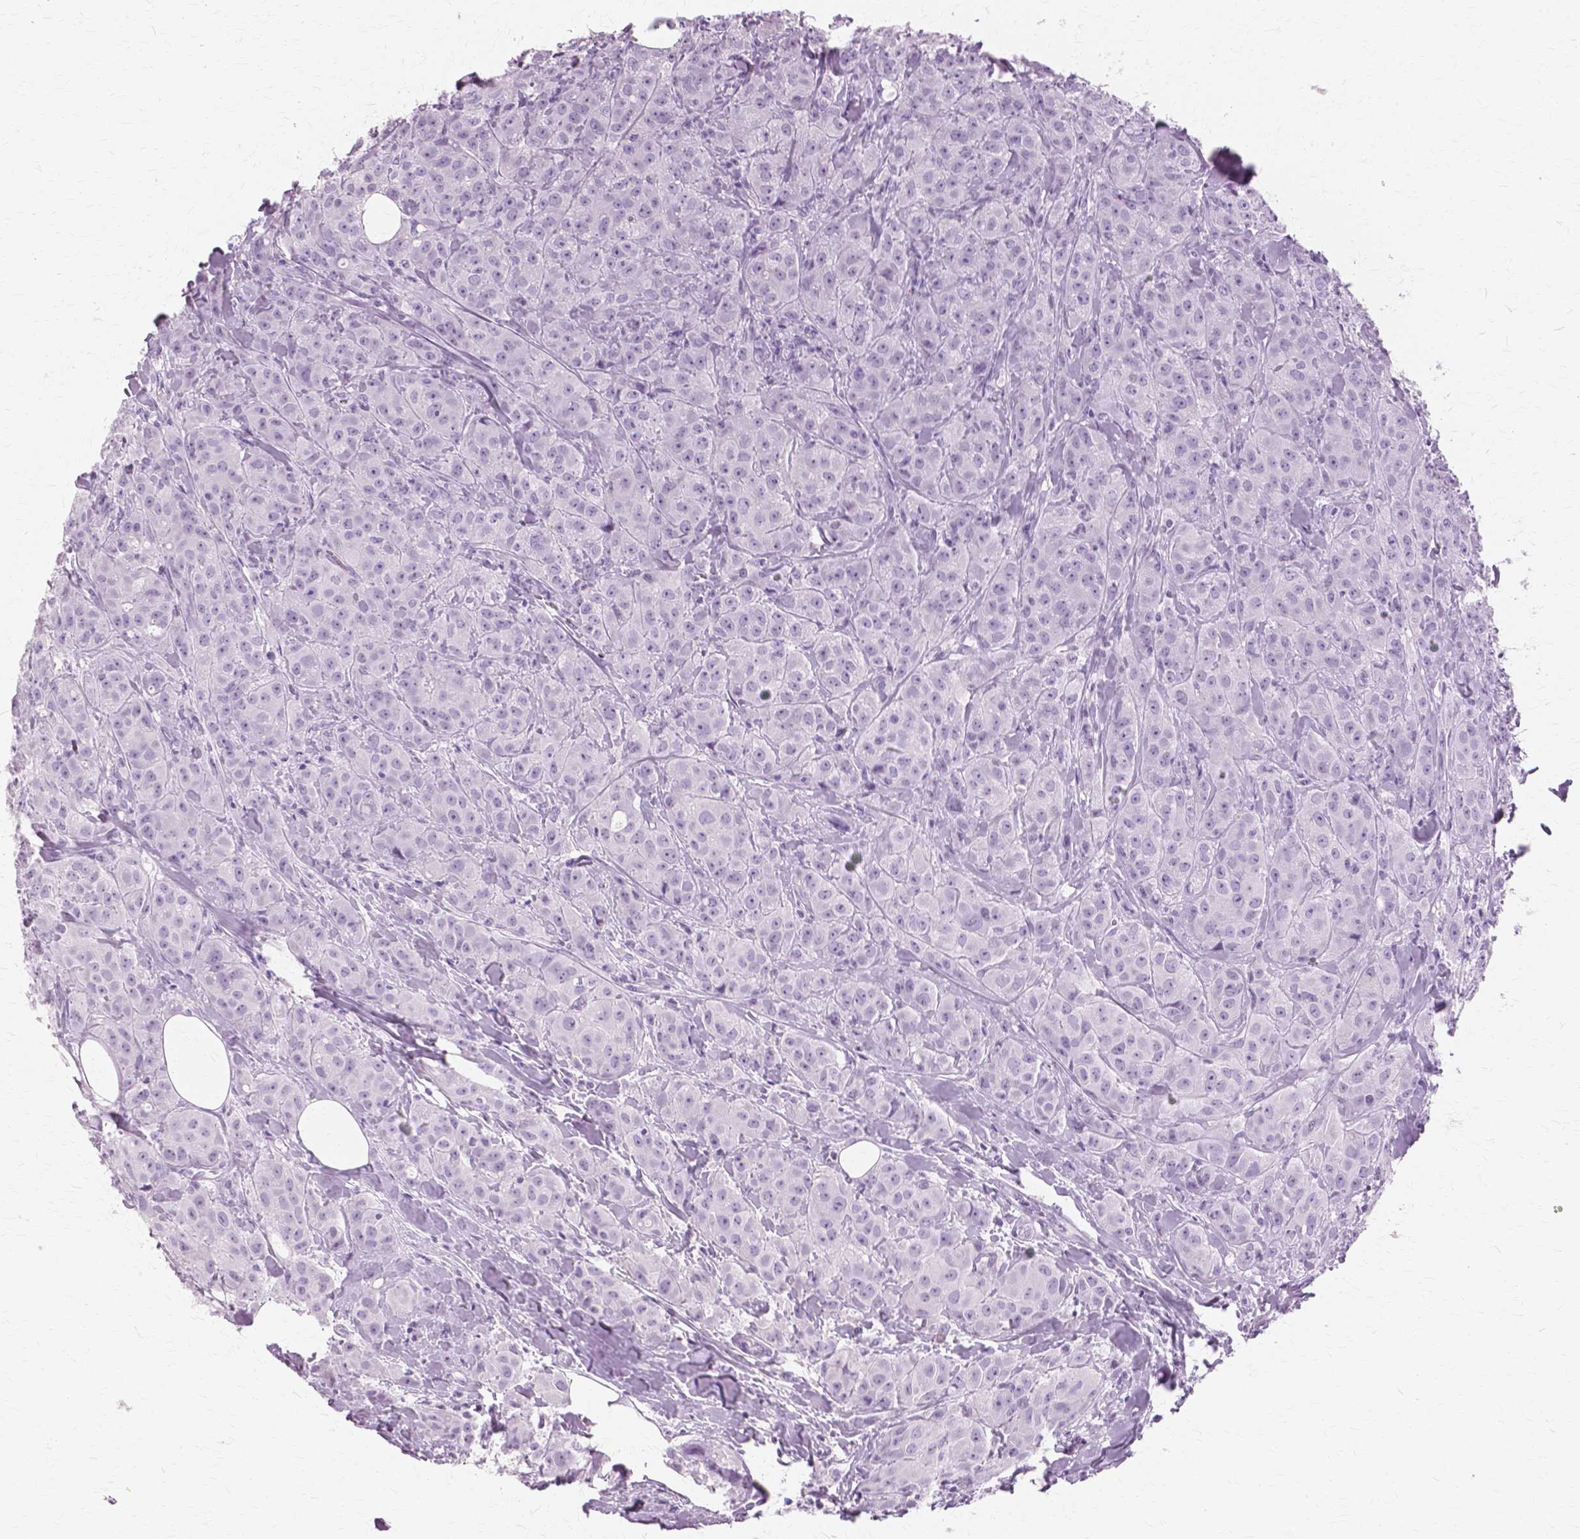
{"staining": {"intensity": "negative", "quantity": "none", "location": "none"}, "tissue": "breast cancer", "cell_type": "Tumor cells", "image_type": "cancer", "snomed": [{"axis": "morphology", "description": "Duct carcinoma"}, {"axis": "topography", "description": "Breast"}], "caption": "Tumor cells are negative for brown protein staining in breast cancer (invasive ductal carcinoma). (DAB immunohistochemistry visualized using brightfield microscopy, high magnification).", "gene": "SFTPD", "patient": {"sex": "female", "age": 43}}